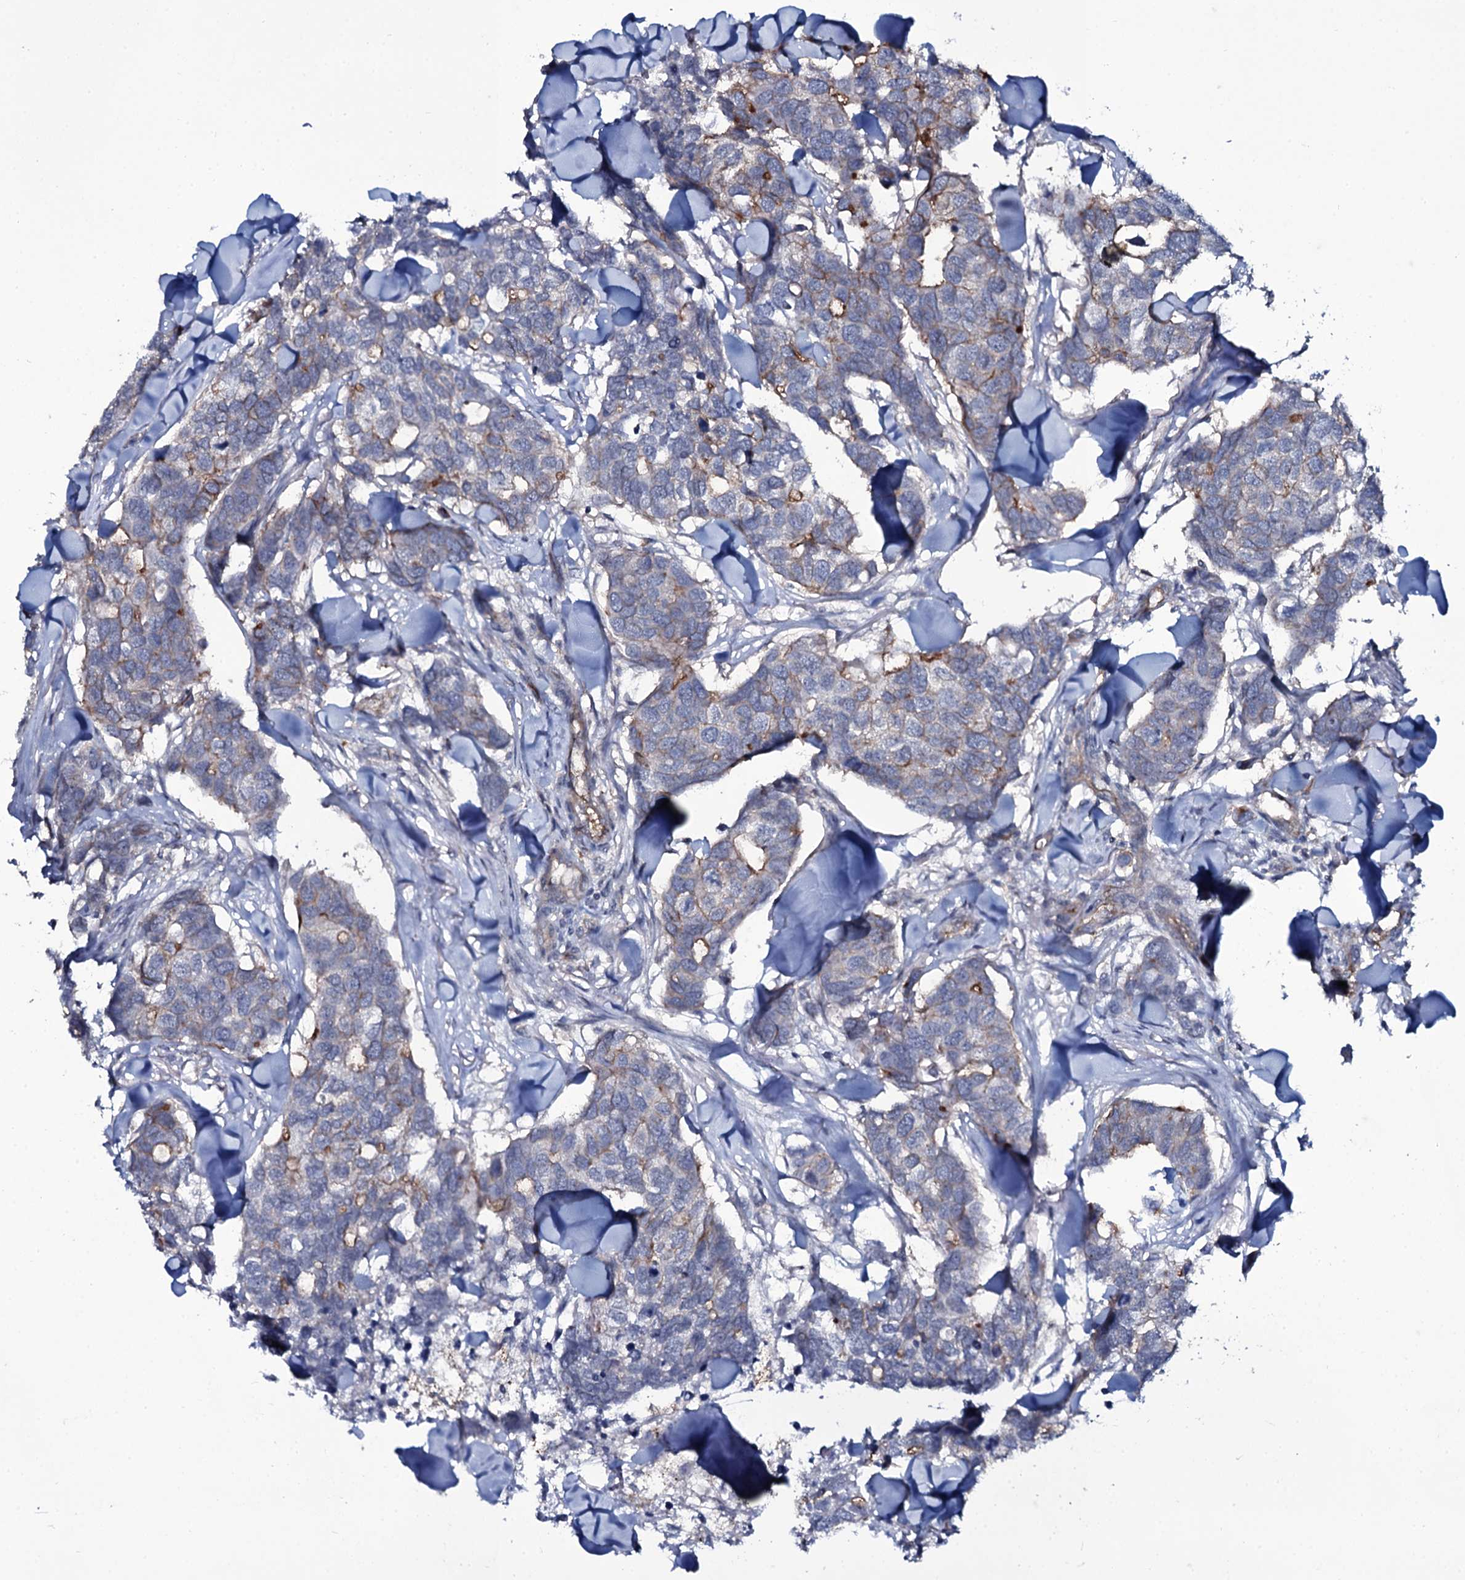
{"staining": {"intensity": "moderate", "quantity": "<25%", "location": "cytoplasmic/membranous"}, "tissue": "breast cancer", "cell_type": "Tumor cells", "image_type": "cancer", "snomed": [{"axis": "morphology", "description": "Duct carcinoma"}, {"axis": "topography", "description": "Breast"}], "caption": "This is a micrograph of IHC staining of breast cancer (intraductal carcinoma), which shows moderate positivity in the cytoplasmic/membranous of tumor cells.", "gene": "SNAP23", "patient": {"sex": "female", "age": 83}}